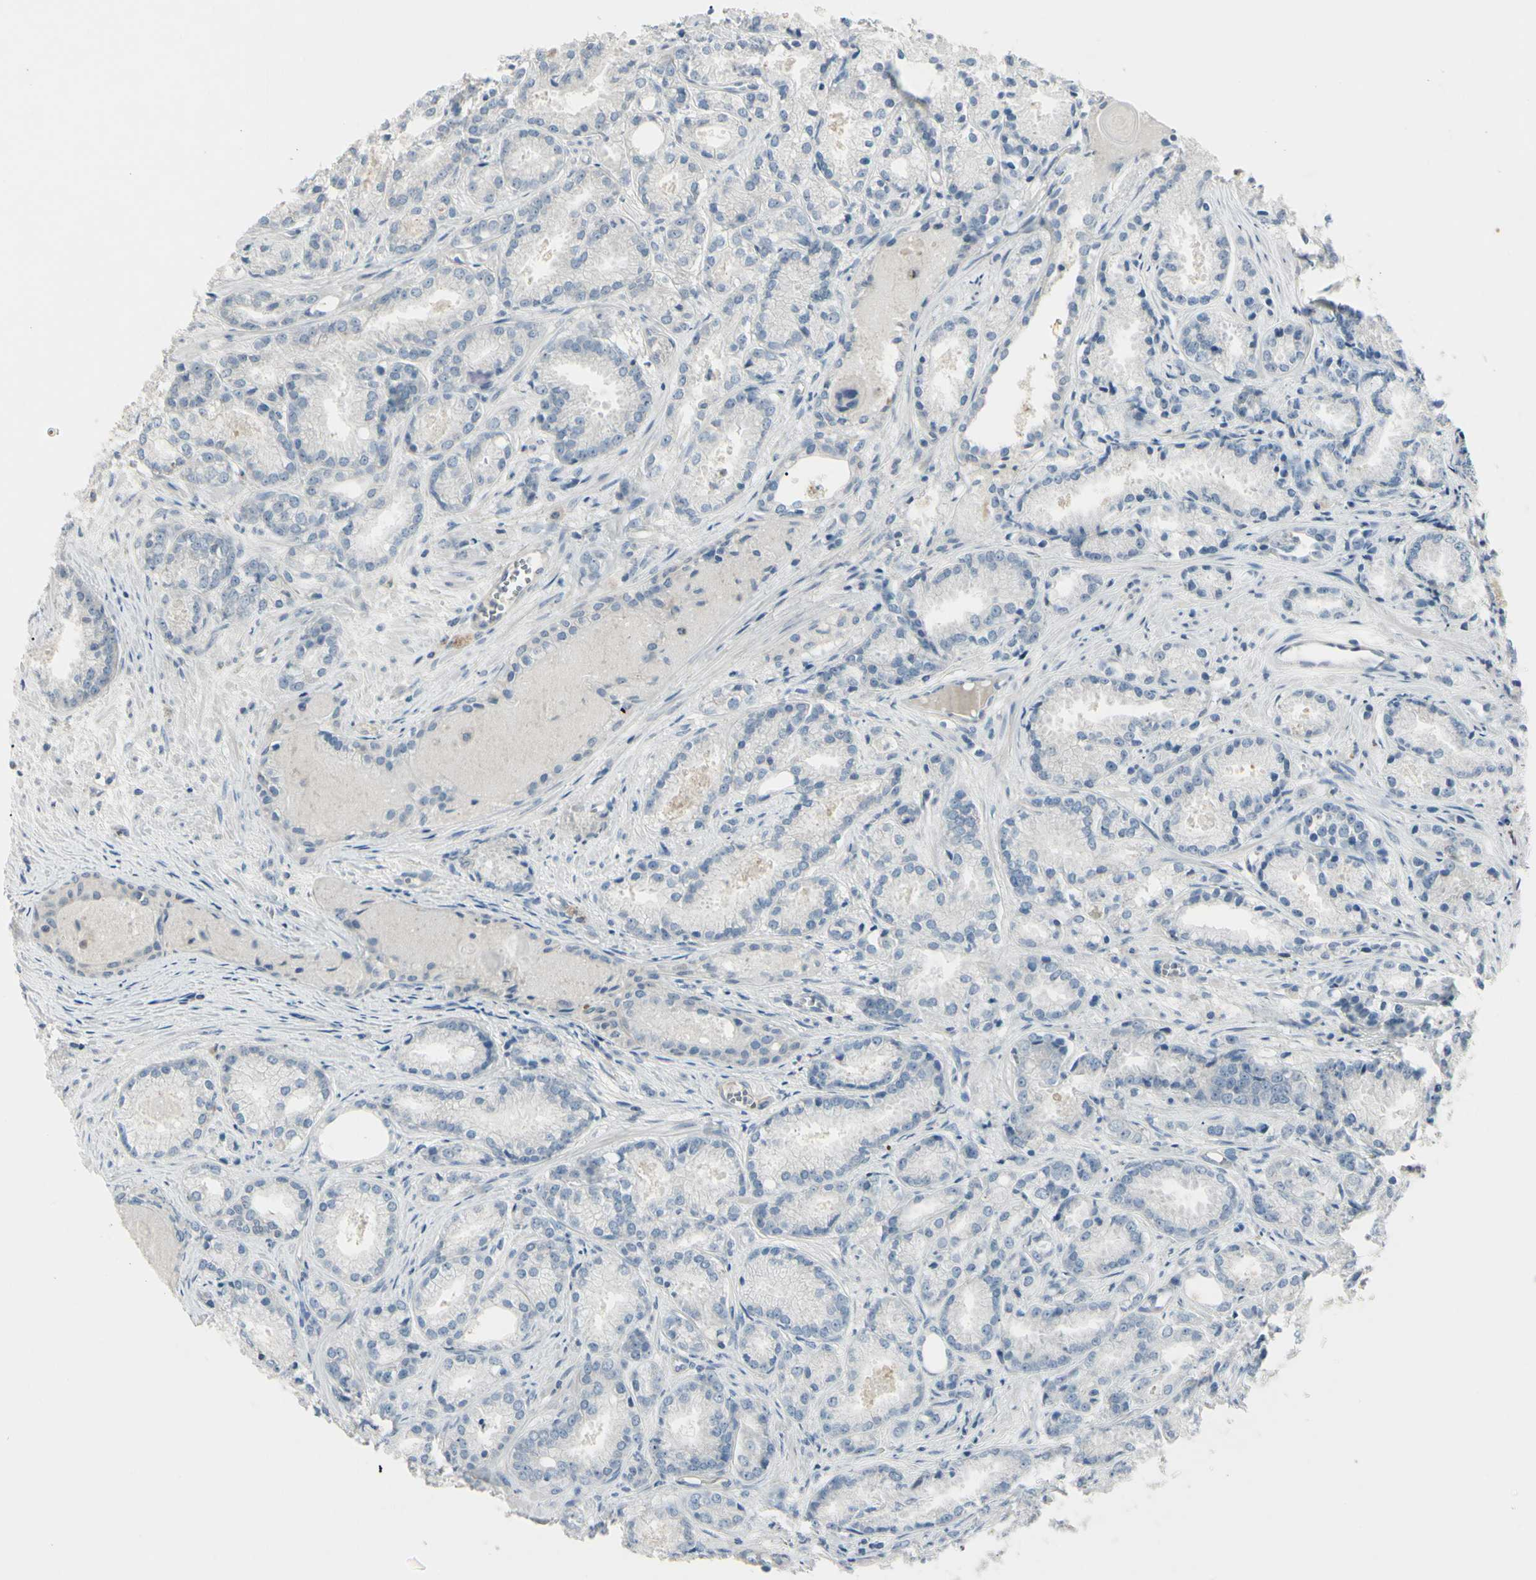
{"staining": {"intensity": "negative", "quantity": "none", "location": "none"}, "tissue": "prostate cancer", "cell_type": "Tumor cells", "image_type": "cancer", "snomed": [{"axis": "morphology", "description": "Adenocarcinoma, Low grade"}, {"axis": "topography", "description": "Prostate"}], "caption": "An immunohistochemistry image of adenocarcinoma (low-grade) (prostate) is shown. There is no staining in tumor cells of adenocarcinoma (low-grade) (prostate).", "gene": "PIAS4", "patient": {"sex": "male", "age": 72}}